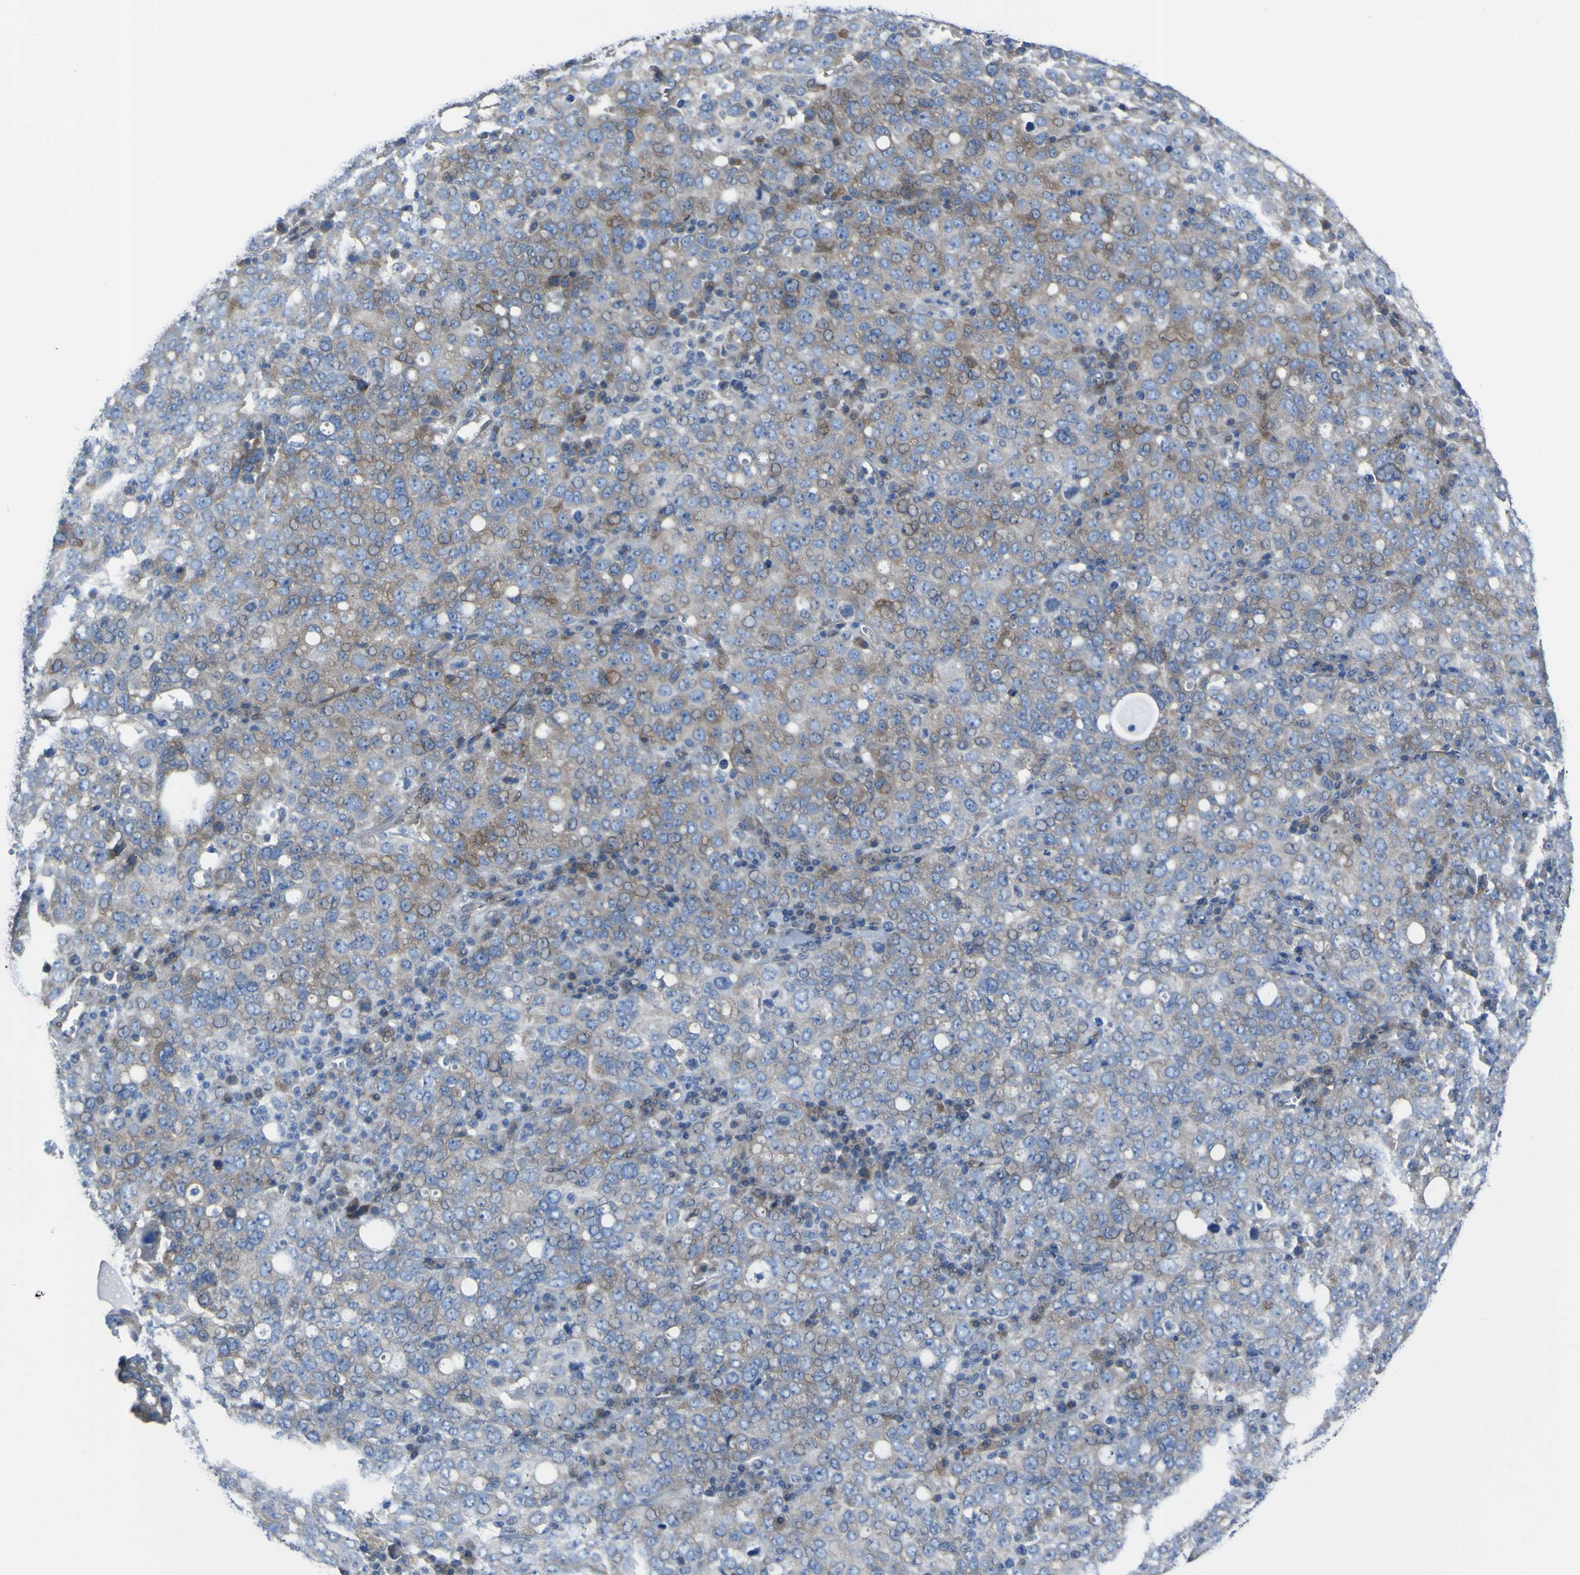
{"staining": {"intensity": "moderate", "quantity": "25%-75%", "location": "cytoplasmic/membranous"}, "tissue": "ovarian cancer", "cell_type": "Tumor cells", "image_type": "cancer", "snomed": [{"axis": "morphology", "description": "Carcinoma, endometroid"}, {"axis": "topography", "description": "Ovary"}], "caption": "This photomicrograph exhibits immunohistochemistry staining of human ovarian cancer, with medium moderate cytoplasmic/membranous positivity in approximately 25%-75% of tumor cells.", "gene": "LRRN1", "patient": {"sex": "female", "age": 62}}